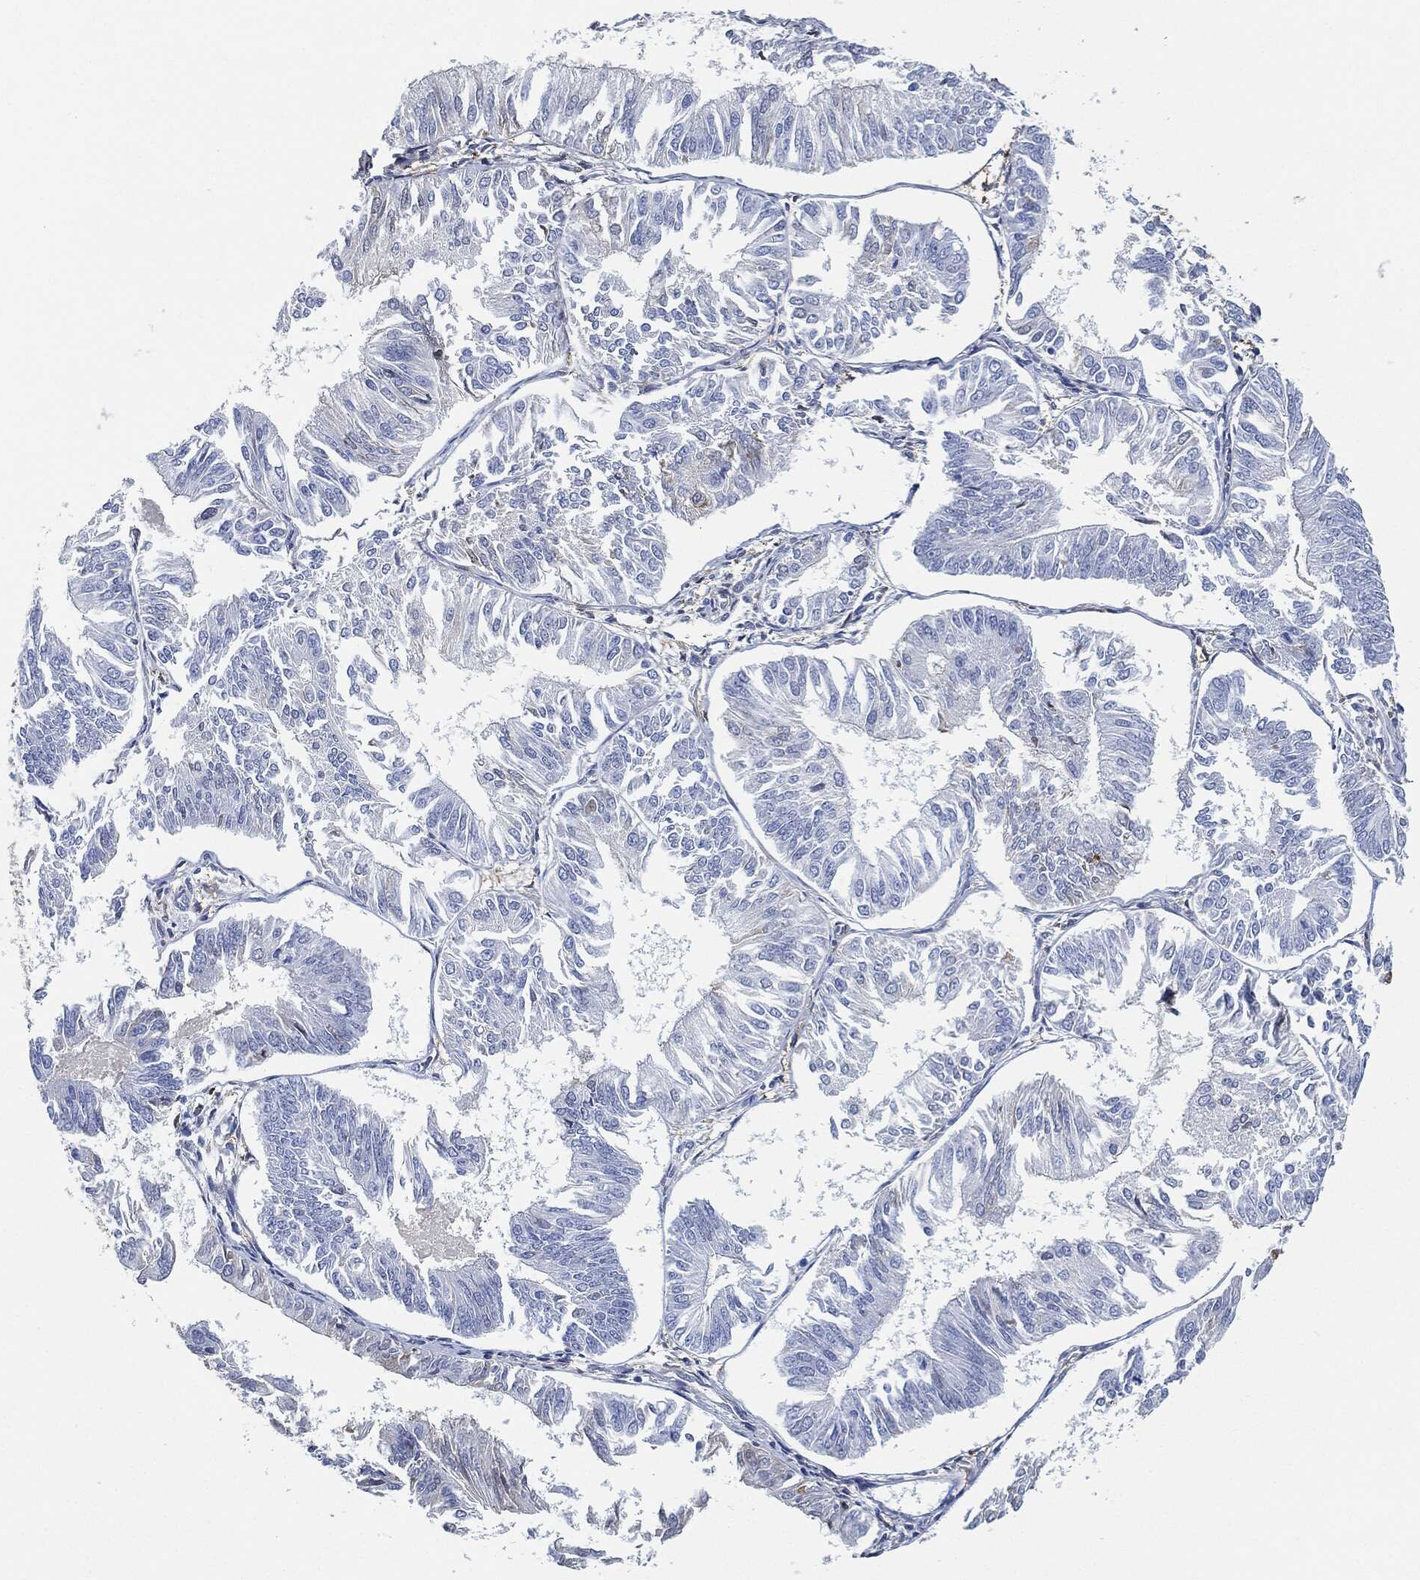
{"staining": {"intensity": "negative", "quantity": "none", "location": "none"}, "tissue": "endometrial cancer", "cell_type": "Tumor cells", "image_type": "cancer", "snomed": [{"axis": "morphology", "description": "Adenocarcinoma, NOS"}, {"axis": "topography", "description": "Endometrium"}], "caption": "Tumor cells show no significant positivity in endometrial cancer (adenocarcinoma).", "gene": "TAGLN", "patient": {"sex": "female", "age": 58}}